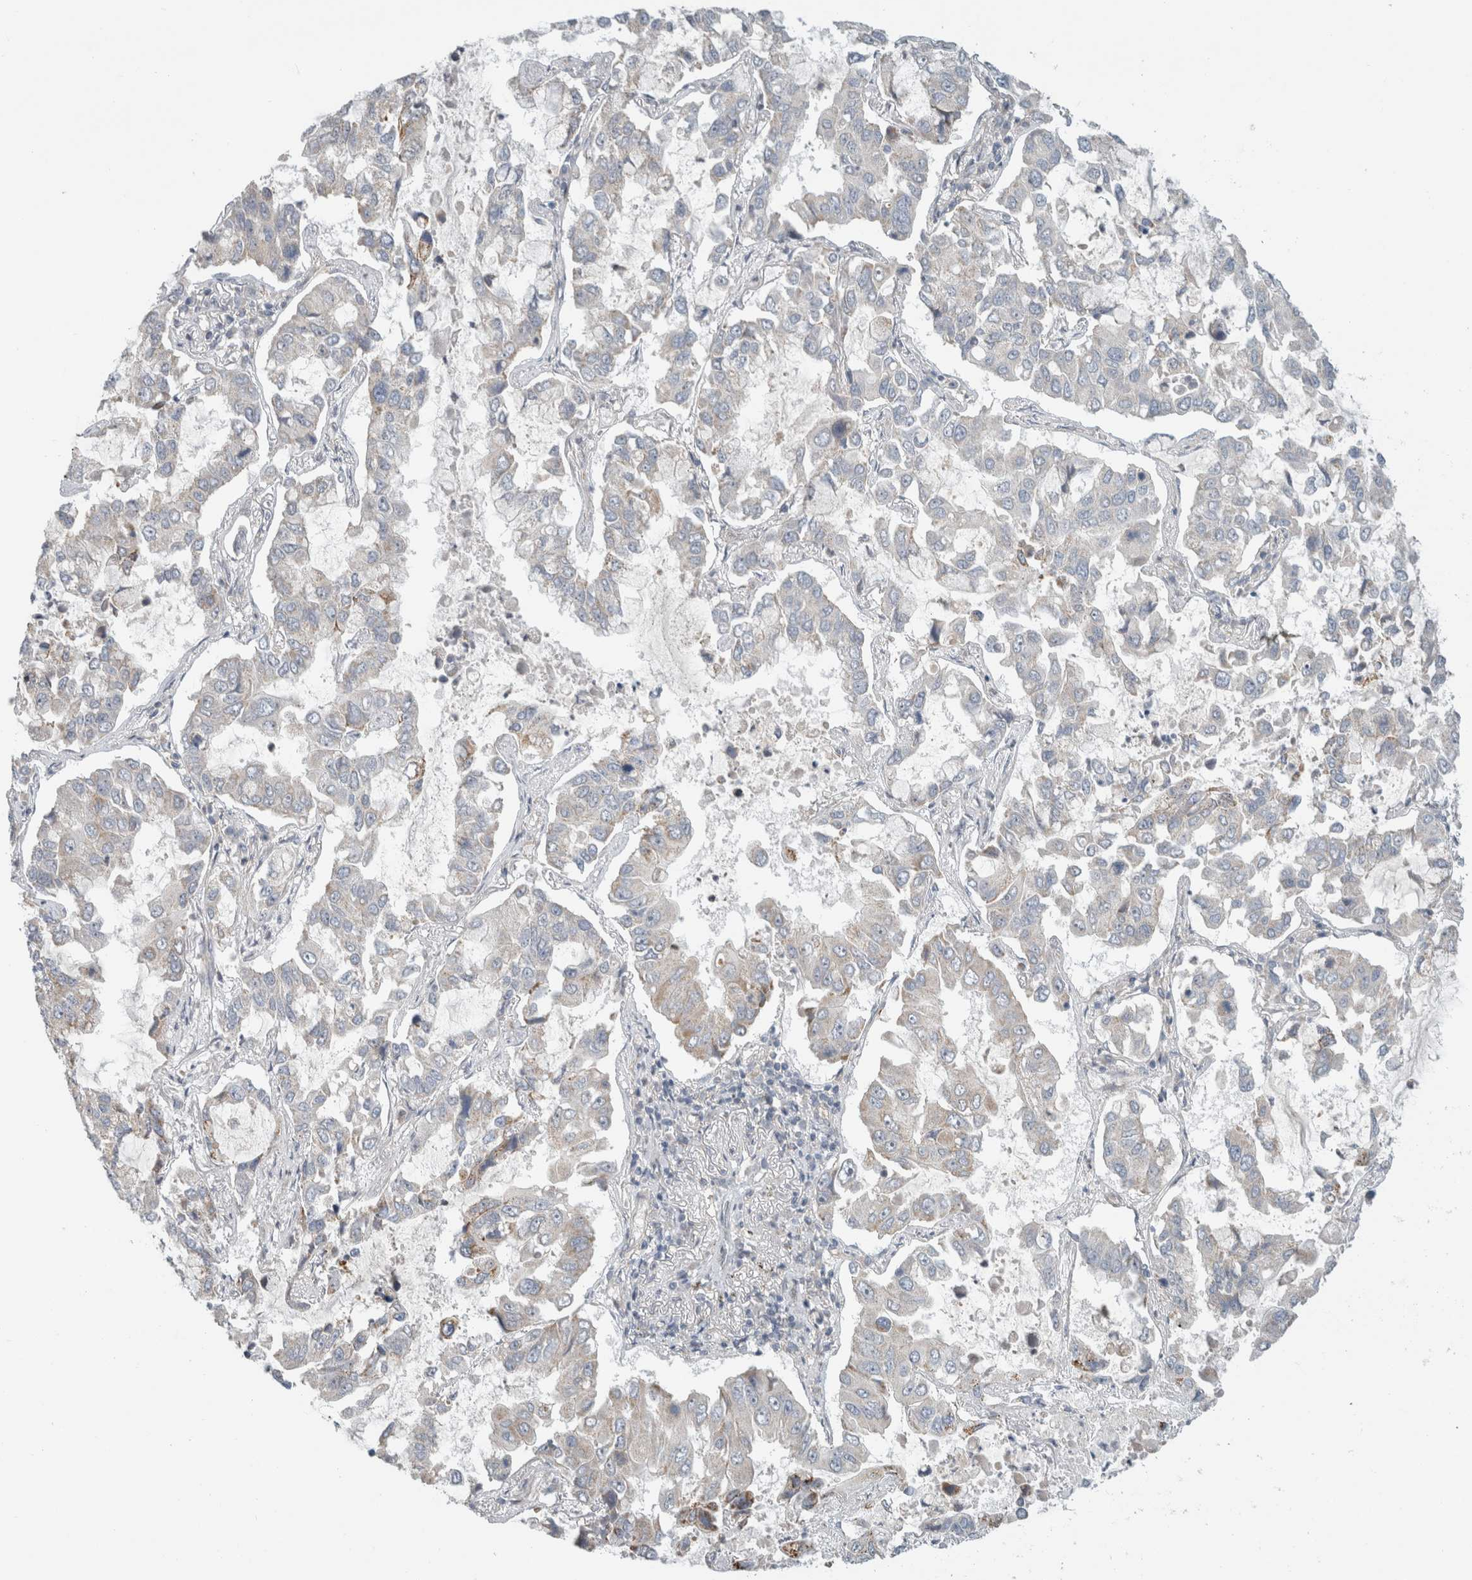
{"staining": {"intensity": "moderate", "quantity": "<25%", "location": "cytoplasmic/membranous"}, "tissue": "lung cancer", "cell_type": "Tumor cells", "image_type": "cancer", "snomed": [{"axis": "morphology", "description": "Adenocarcinoma, NOS"}, {"axis": "topography", "description": "Lung"}], "caption": "Adenocarcinoma (lung) stained with a protein marker shows moderate staining in tumor cells.", "gene": "KPNA5", "patient": {"sex": "male", "age": 64}}